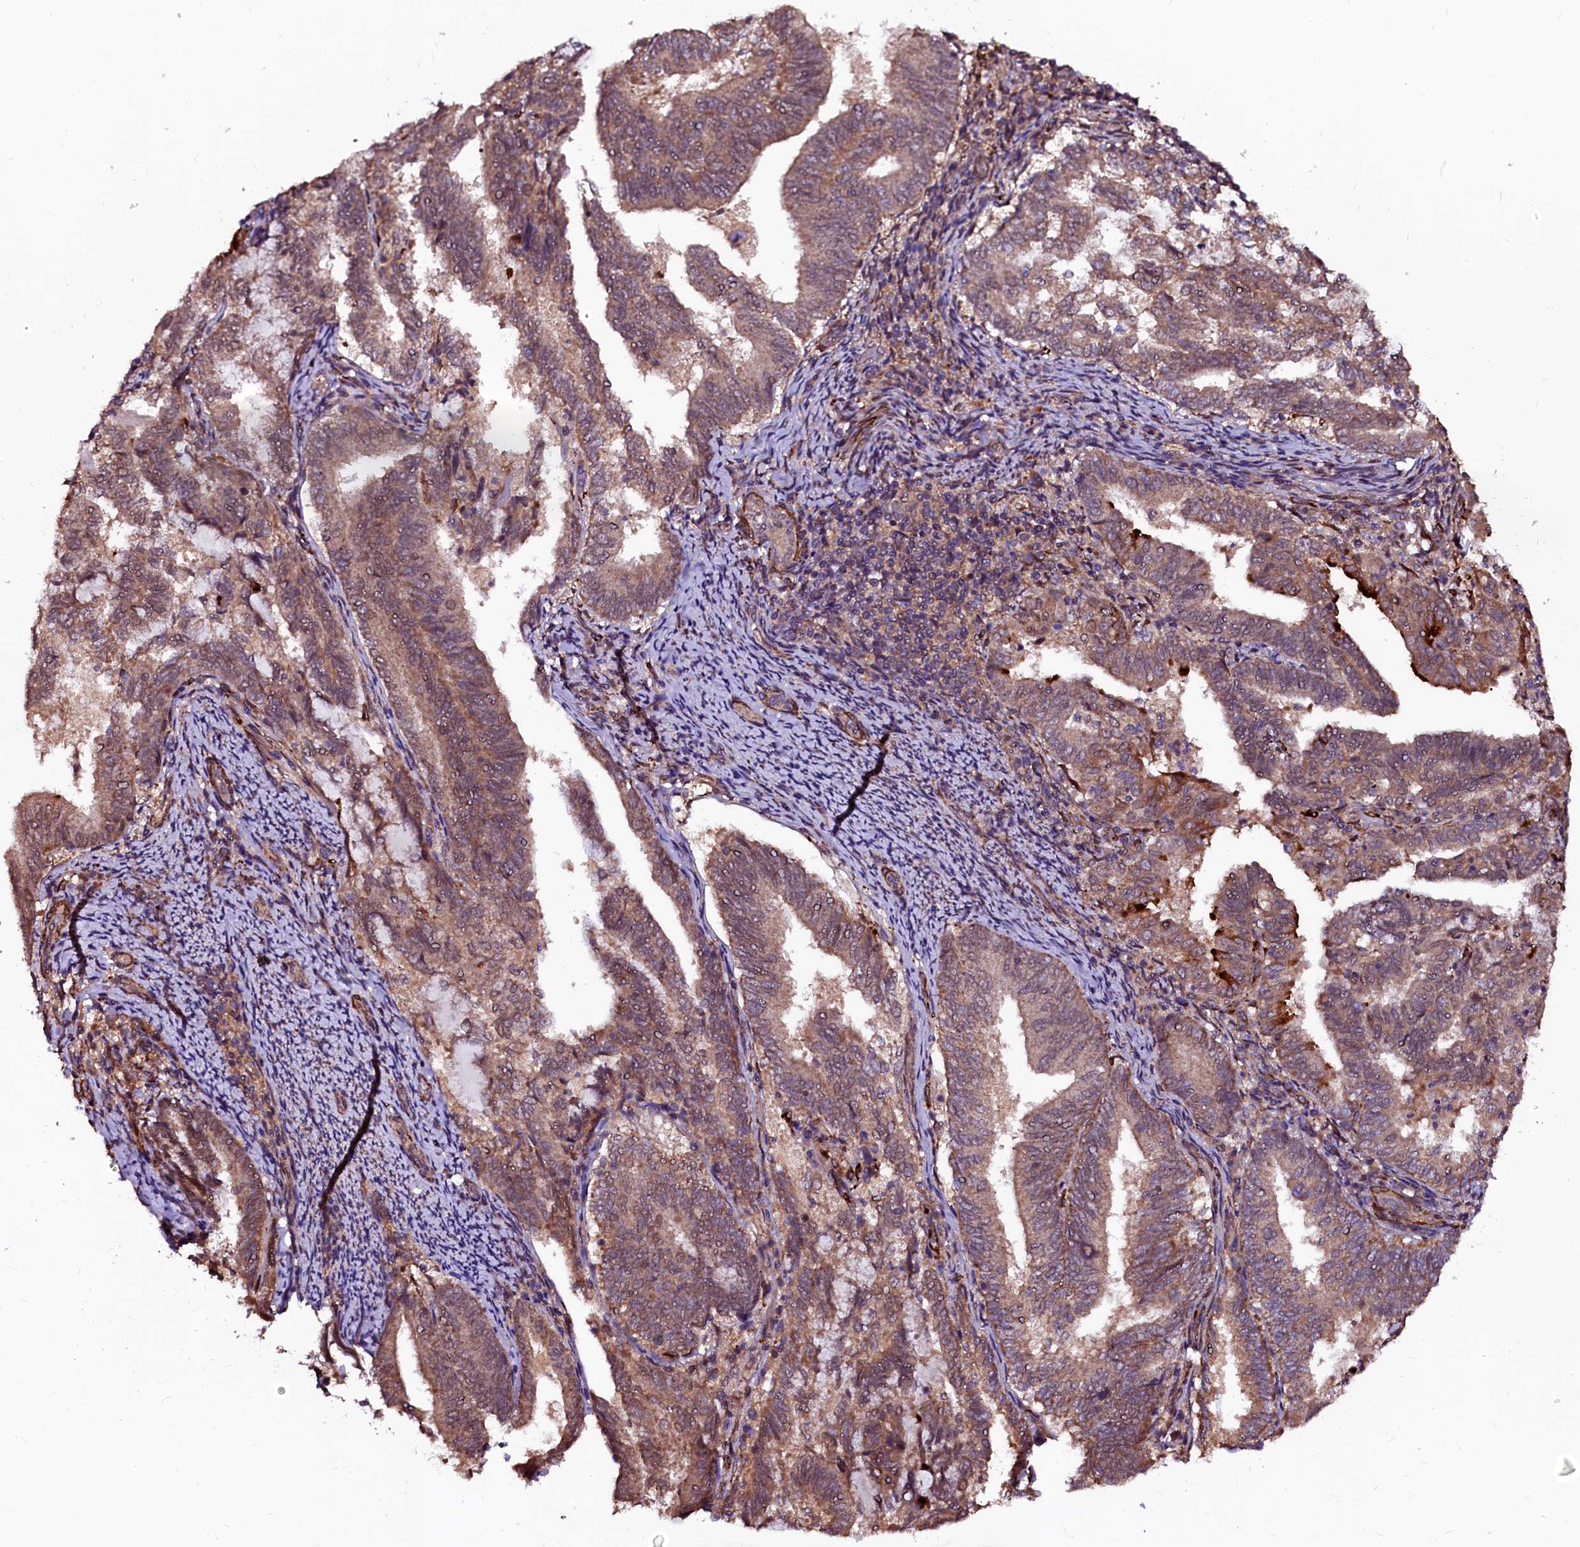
{"staining": {"intensity": "moderate", "quantity": ">75%", "location": "cytoplasmic/membranous"}, "tissue": "endometrial cancer", "cell_type": "Tumor cells", "image_type": "cancer", "snomed": [{"axis": "morphology", "description": "Adenocarcinoma, NOS"}, {"axis": "topography", "description": "Endometrium"}], "caption": "Protein positivity by IHC shows moderate cytoplasmic/membranous staining in approximately >75% of tumor cells in endometrial cancer (adenocarcinoma).", "gene": "N4BP1", "patient": {"sex": "female", "age": 80}}